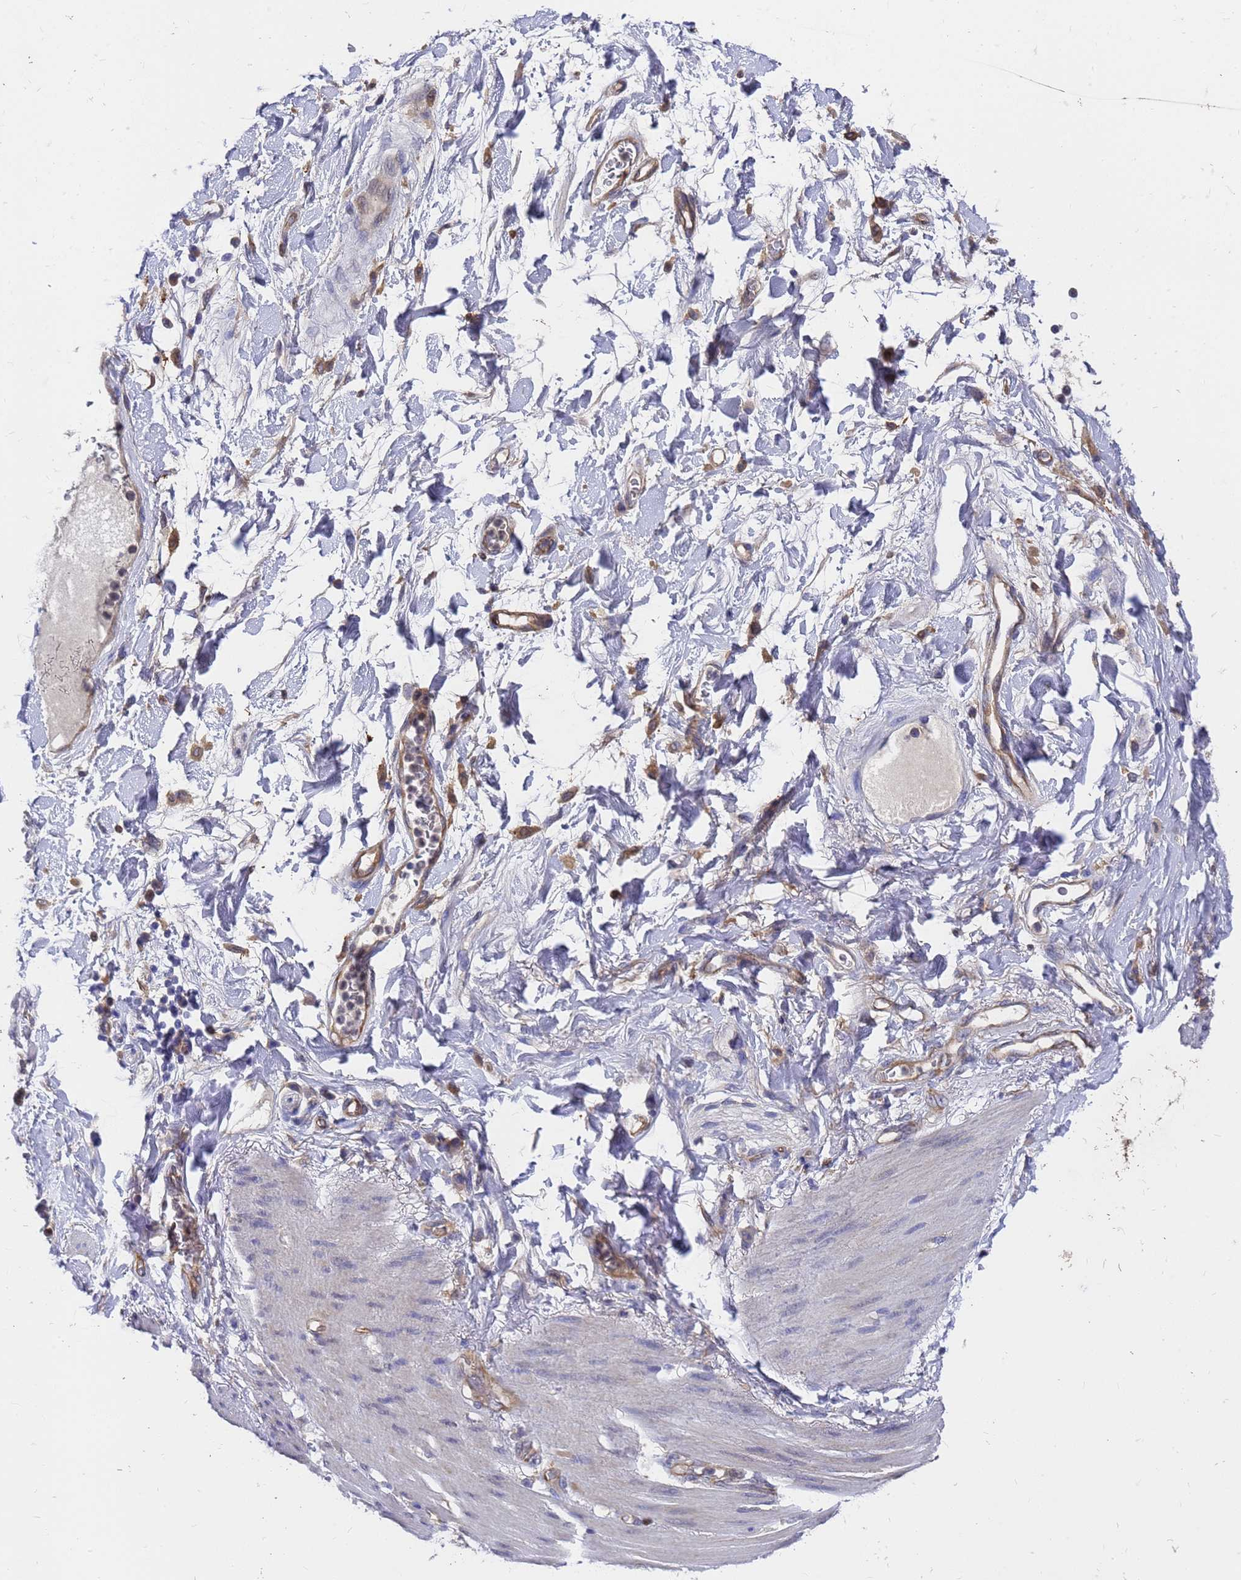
{"staining": {"intensity": "moderate", "quantity": ">75%", "location": "cytoplasmic/membranous"}, "tissue": "stomach cancer", "cell_type": "Tumor cells", "image_type": "cancer", "snomed": [{"axis": "morphology", "description": "Adenocarcinoma, NOS"}, {"axis": "topography", "description": "Stomach"}], "caption": "Protein staining of stomach adenocarcinoma tissue shows moderate cytoplasmic/membranous staining in about >75% of tumor cells.", "gene": "SLC35E2B", "patient": {"sex": "female", "age": 73}}